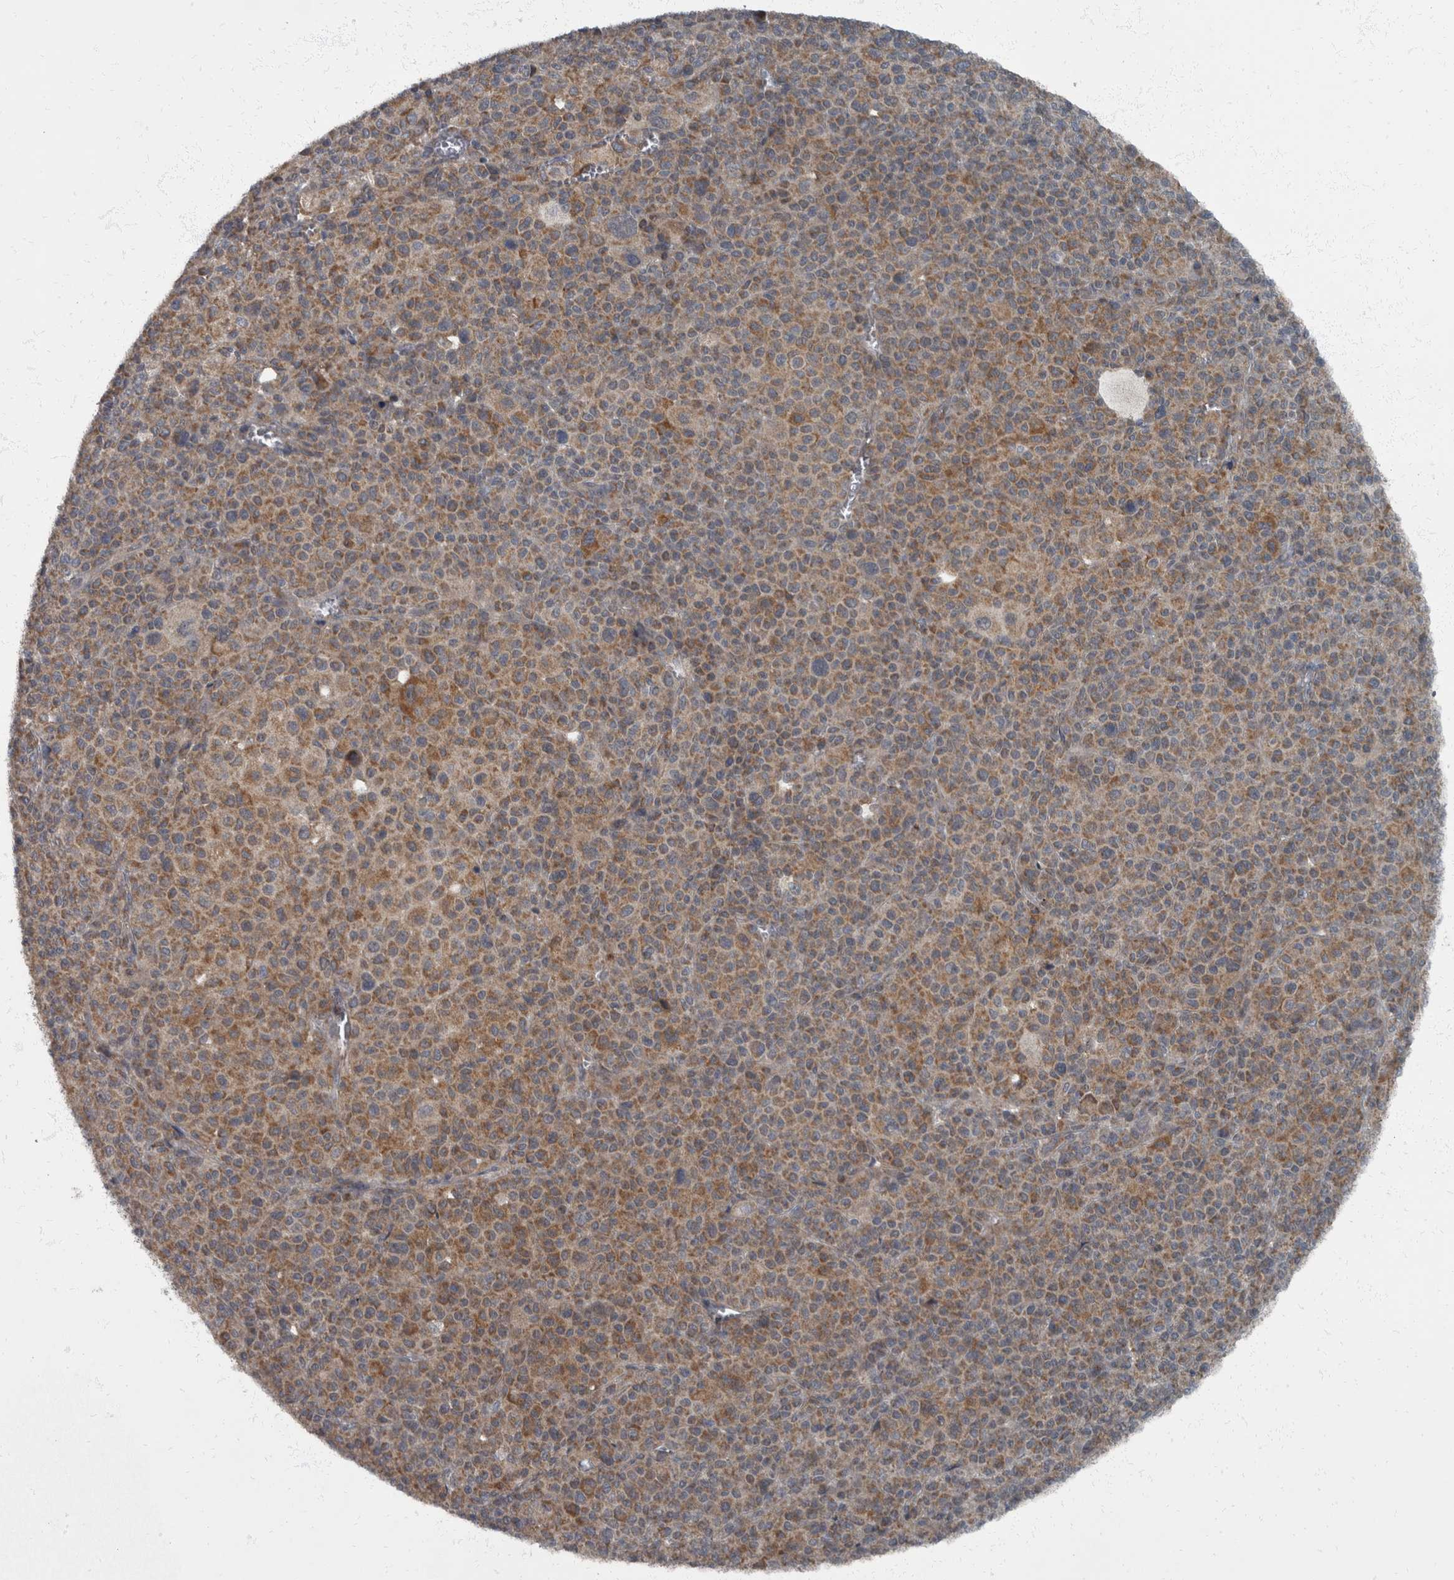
{"staining": {"intensity": "moderate", "quantity": ">75%", "location": "cytoplasmic/membranous"}, "tissue": "melanoma", "cell_type": "Tumor cells", "image_type": "cancer", "snomed": [{"axis": "morphology", "description": "Malignant melanoma, Metastatic site"}, {"axis": "topography", "description": "Skin"}], "caption": "This is an image of immunohistochemistry staining of malignant melanoma (metastatic site), which shows moderate positivity in the cytoplasmic/membranous of tumor cells.", "gene": "RABGGTB", "patient": {"sex": "female", "age": 74}}